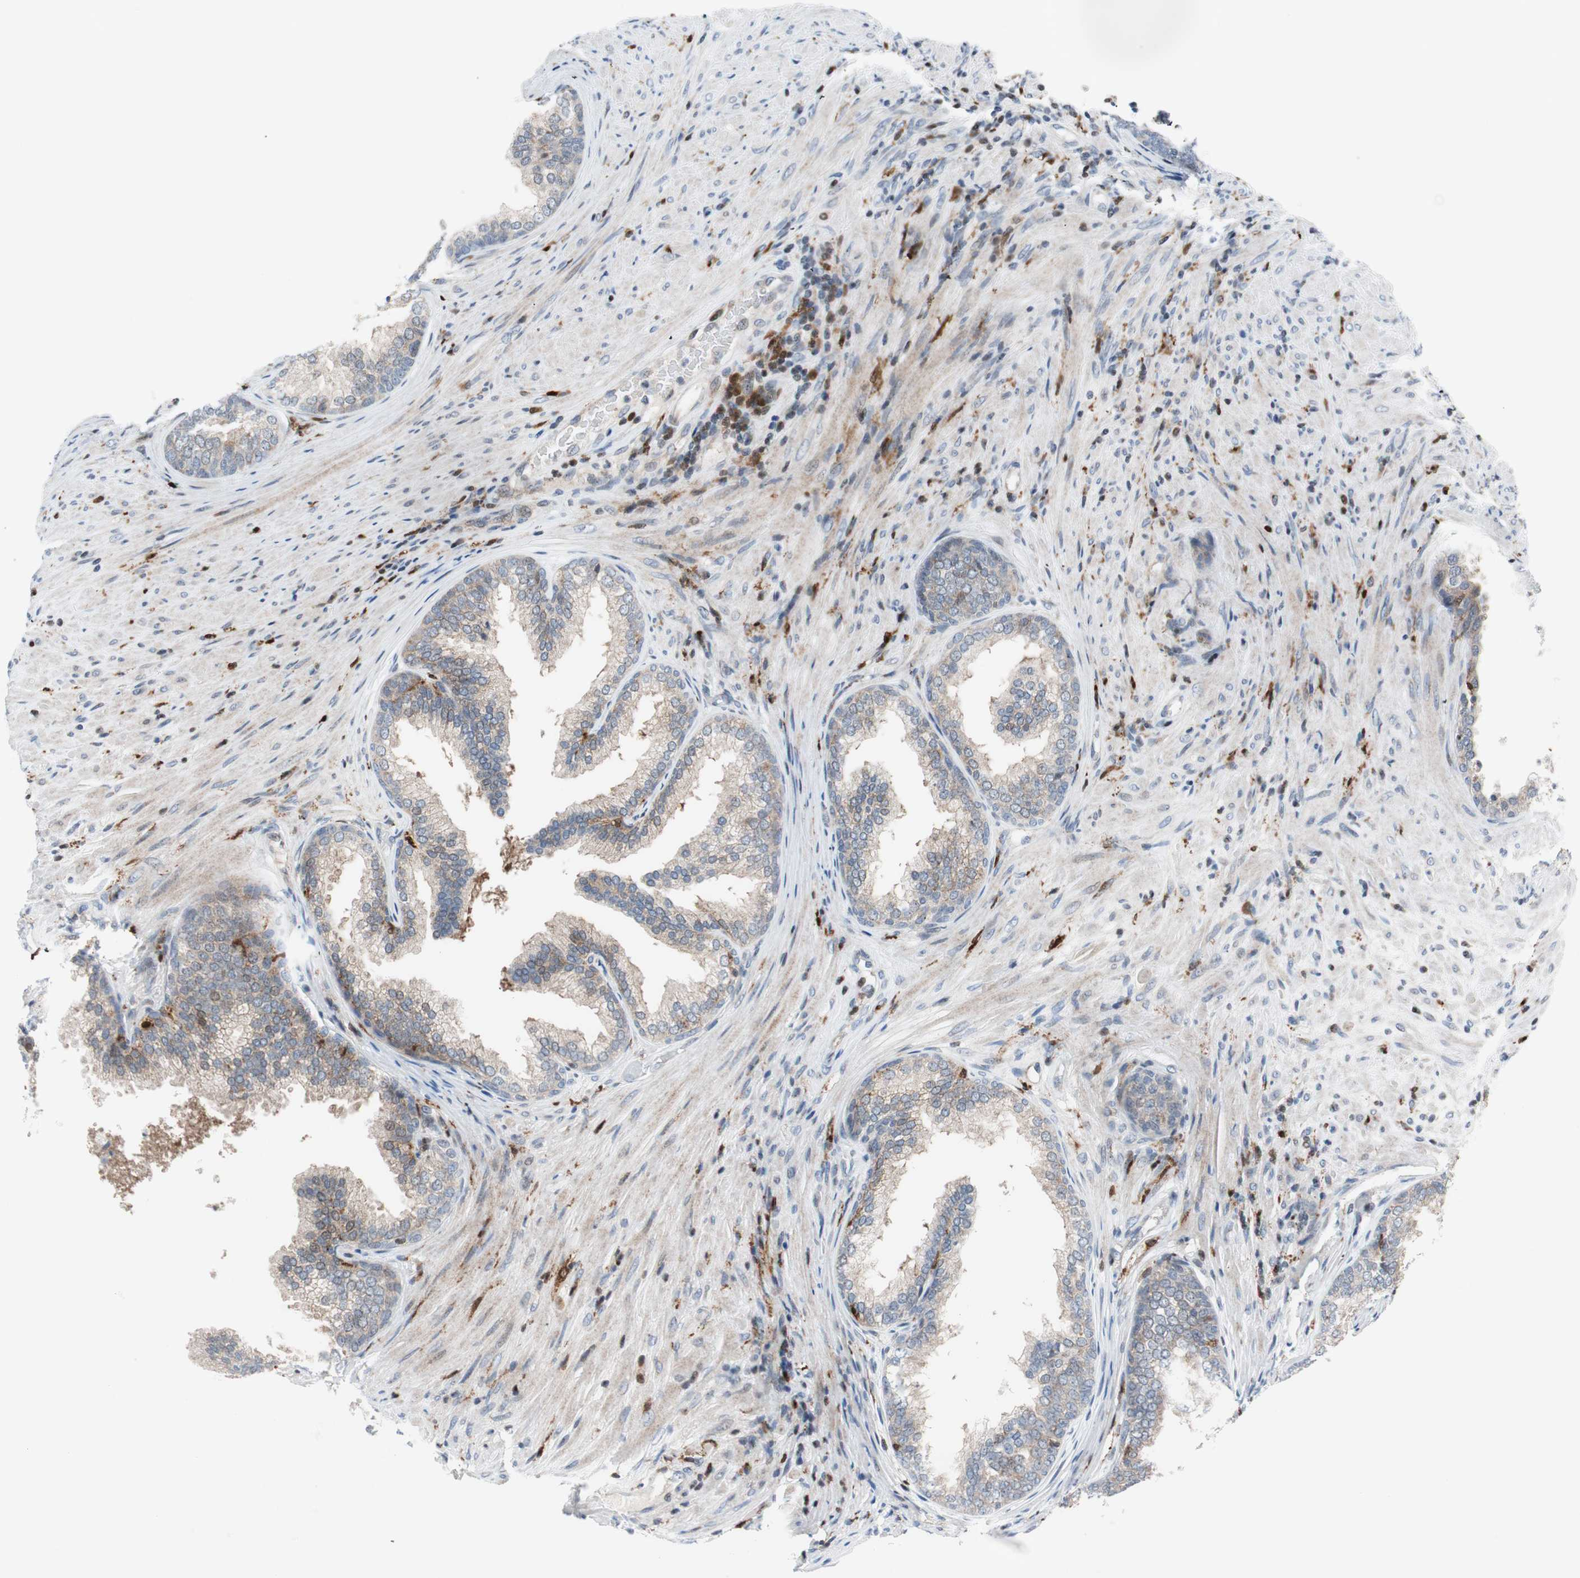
{"staining": {"intensity": "negative", "quantity": "none", "location": "none"}, "tissue": "prostate", "cell_type": "Glandular cells", "image_type": "normal", "snomed": [{"axis": "morphology", "description": "Normal tissue, NOS"}, {"axis": "topography", "description": "Prostate"}], "caption": "High power microscopy image of an immunohistochemistry (IHC) micrograph of unremarkable prostate, revealing no significant staining in glandular cells.", "gene": "RGS10", "patient": {"sex": "male", "age": 76}}